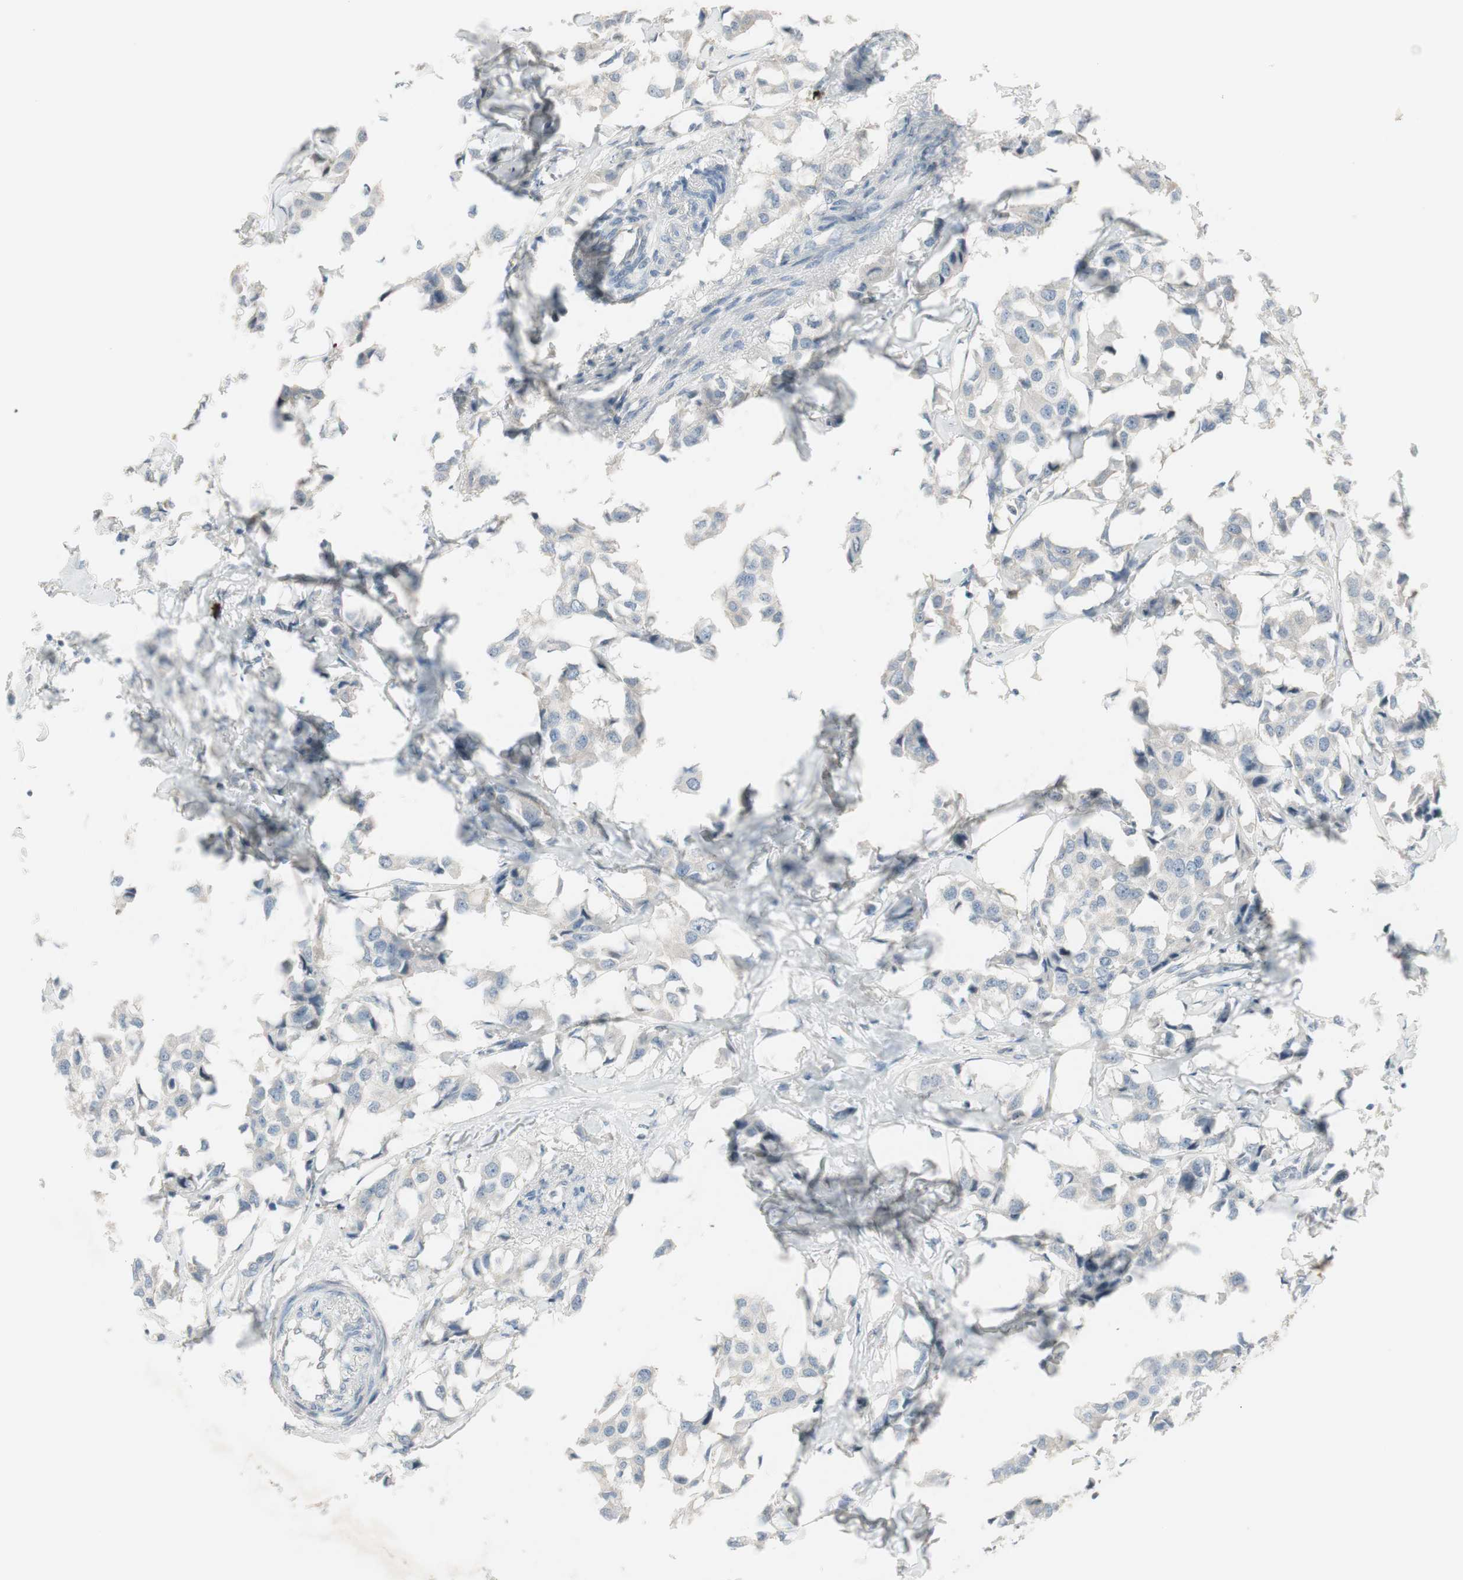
{"staining": {"intensity": "negative", "quantity": "none", "location": "none"}, "tissue": "breast cancer", "cell_type": "Tumor cells", "image_type": "cancer", "snomed": [{"axis": "morphology", "description": "Duct carcinoma"}, {"axis": "topography", "description": "Breast"}], "caption": "IHC of intraductal carcinoma (breast) reveals no positivity in tumor cells.", "gene": "MAPRE3", "patient": {"sex": "female", "age": 80}}